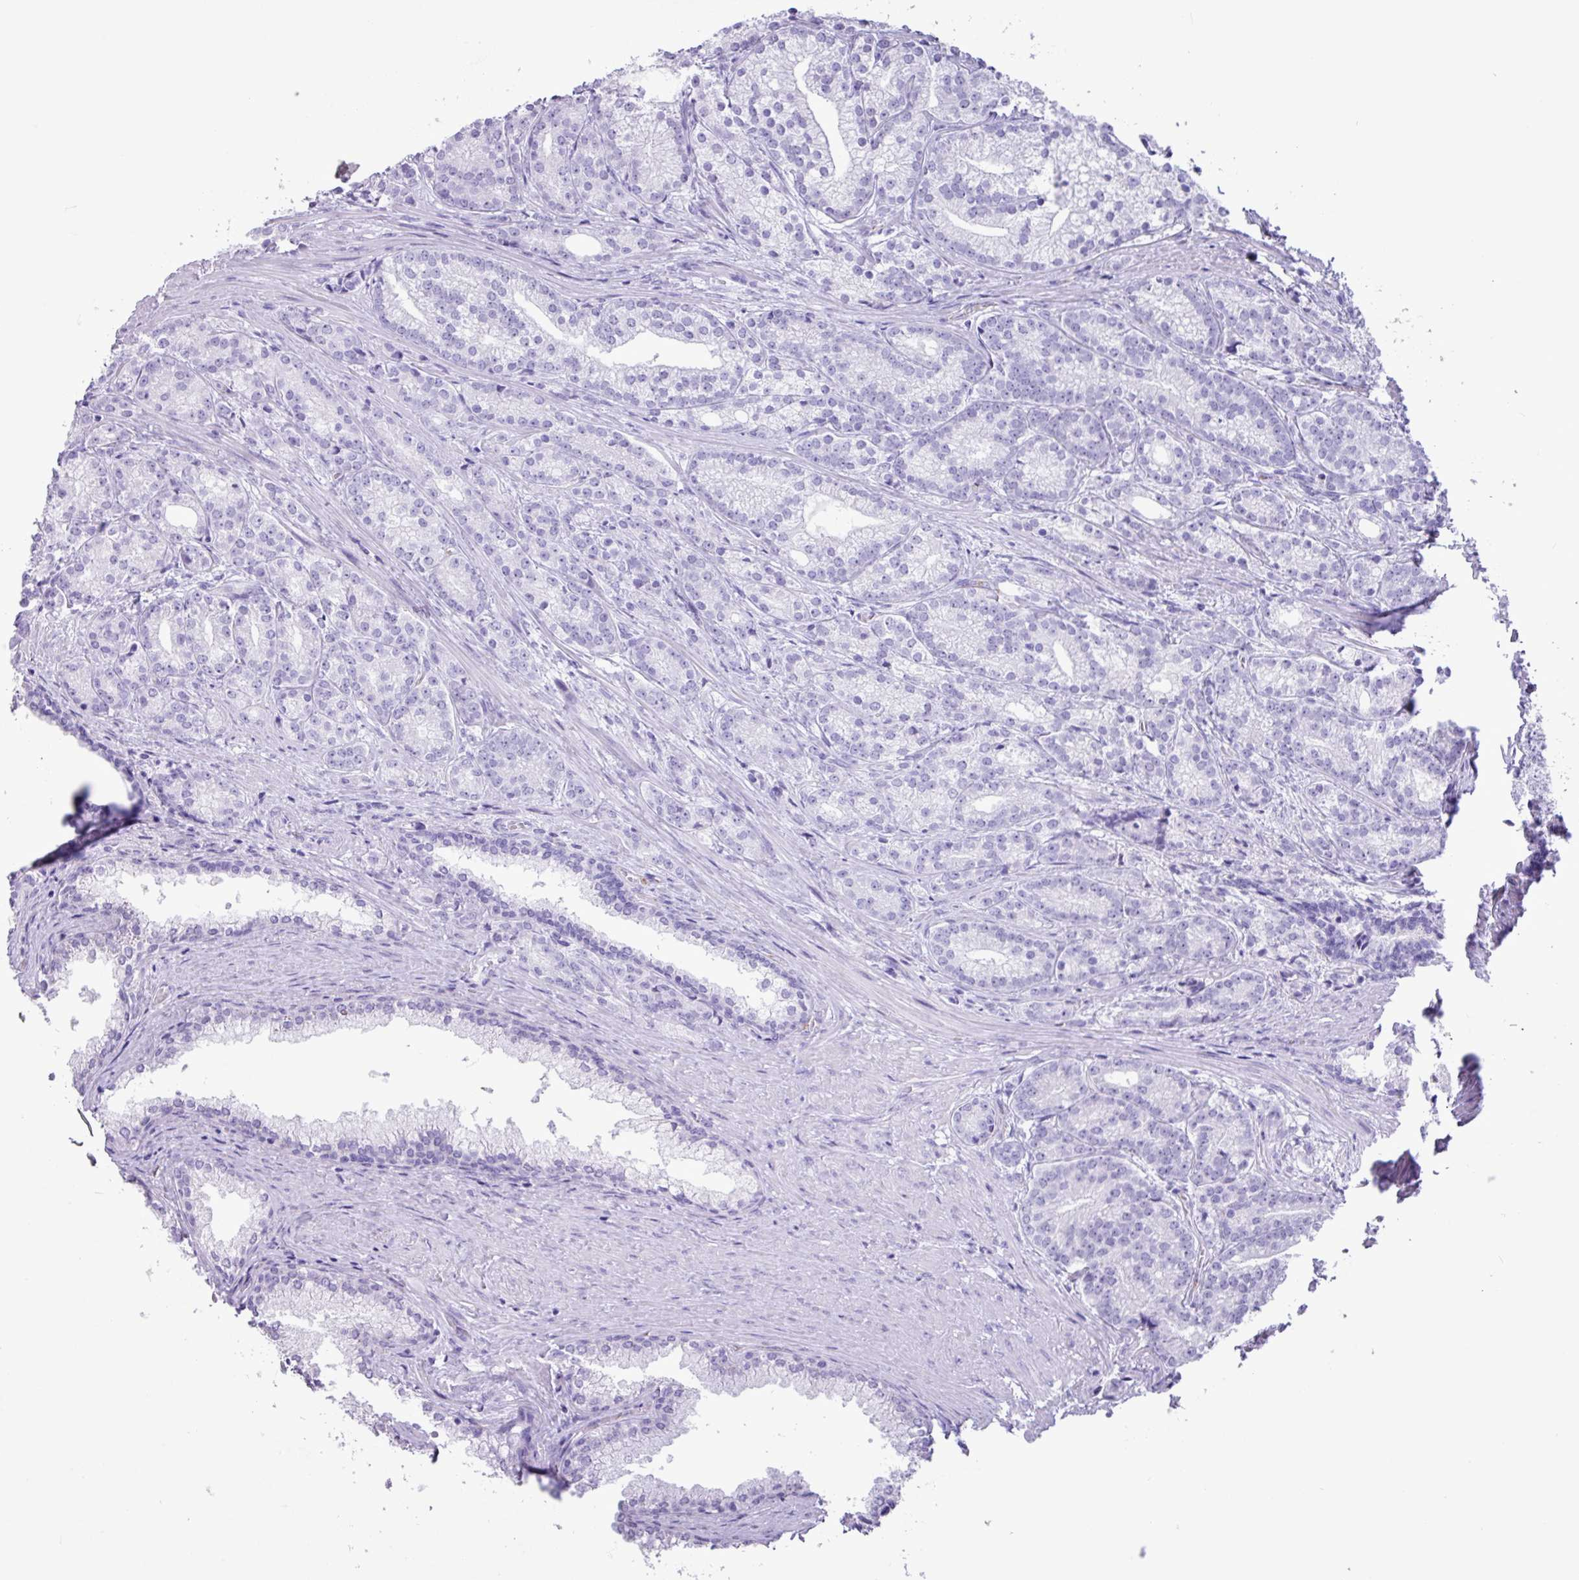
{"staining": {"intensity": "negative", "quantity": "none", "location": "none"}, "tissue": "prostate cancer", "cell_type": "Tumor cells", "image_type": "cancer", "snomed": [{"axis": "morphology", "description": "Adenocarcinoma, Low grade"}, {"axis": "topography", "description": "Prostate"}], "caption": "IHC histopathology image of human prostate cancer stained for a protein (brown), which reveals no positivity in tumor cells. (DAB (3,3'-diaminobenzidine) immunohistochemistry (IHC) visualized using brightfield microscopy, high magnification).", "gene": "CKMT2", "patient": {"sex": "male", "age": 71}}